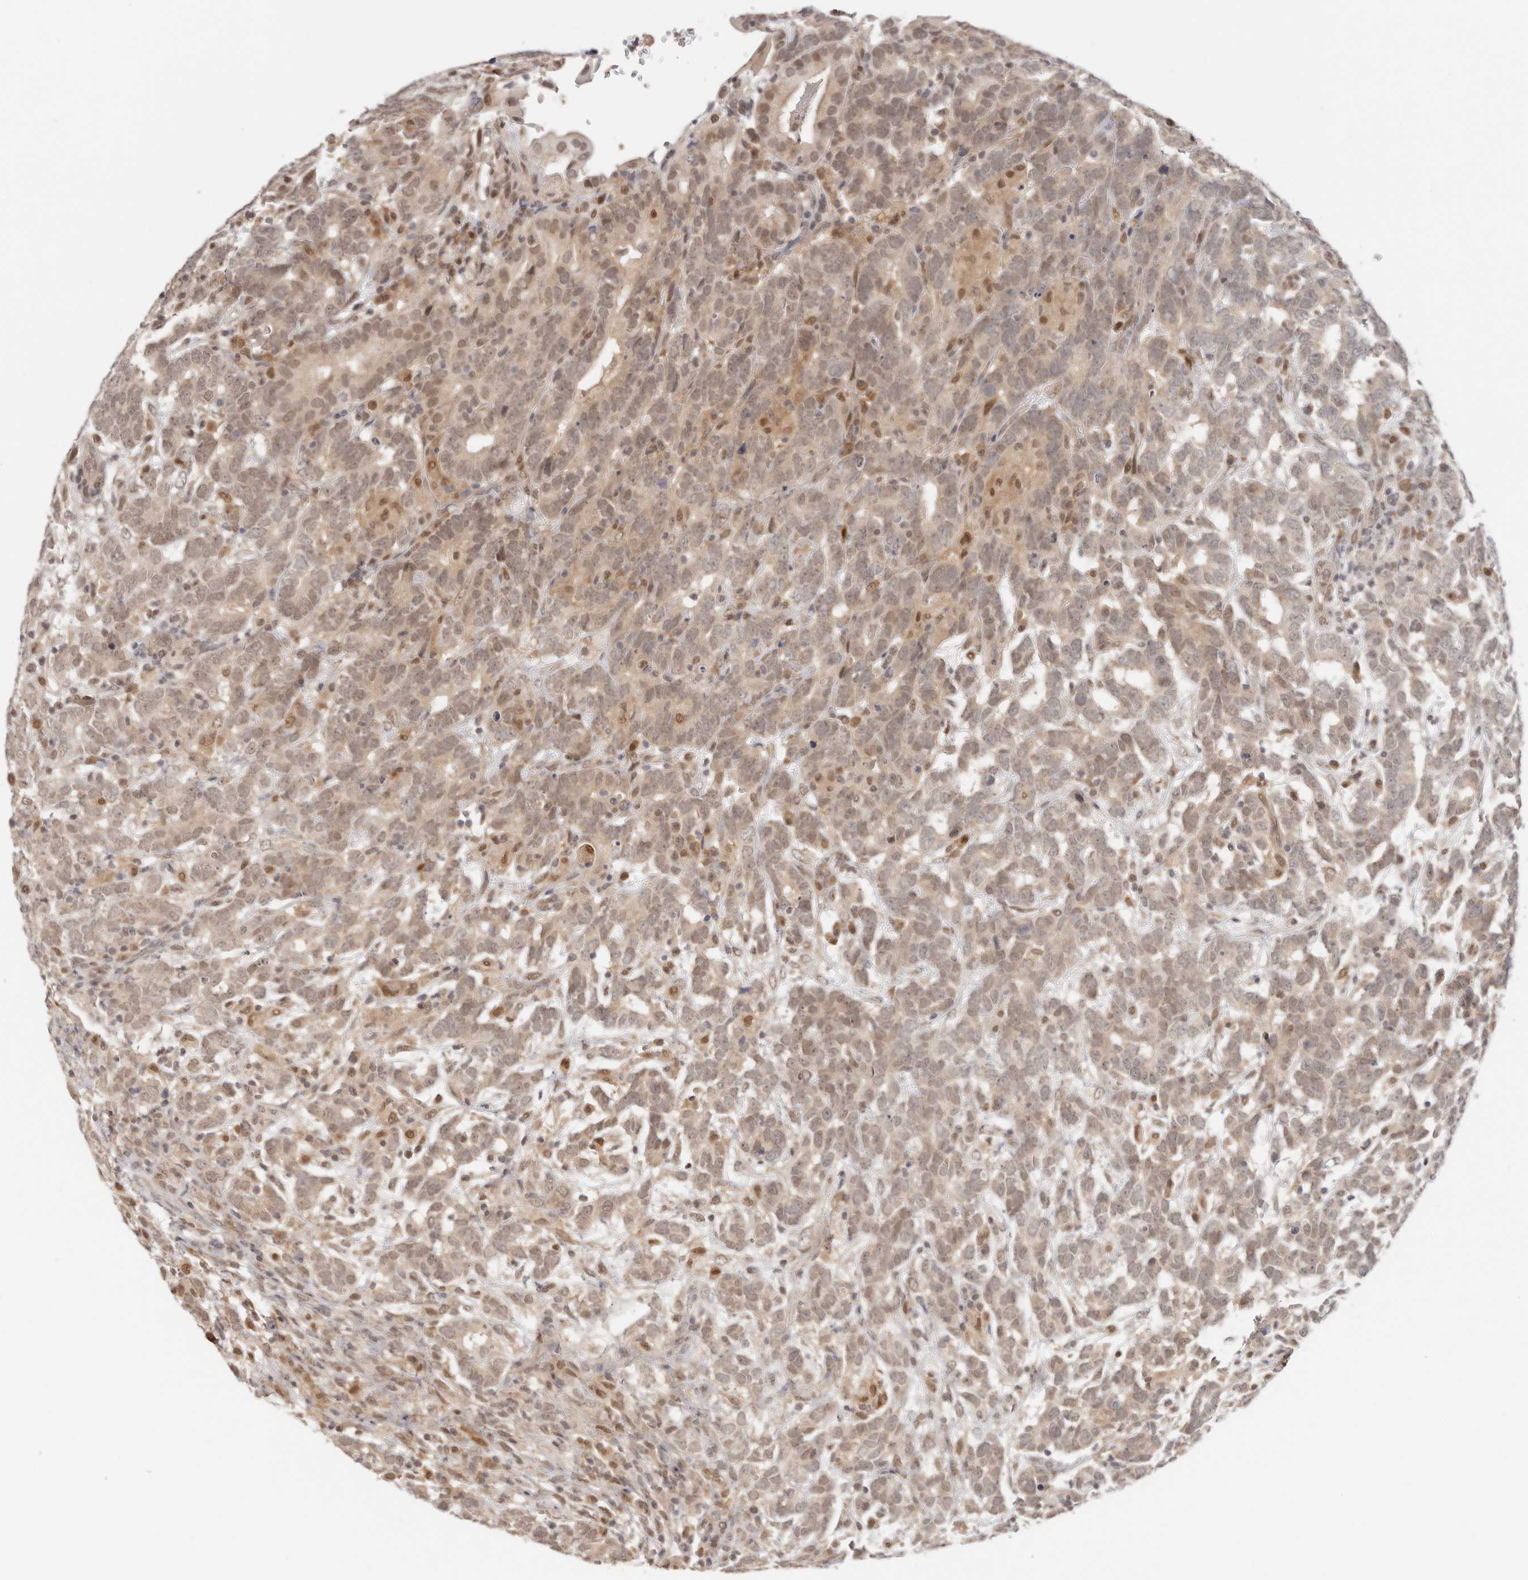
{"staining": {"intensity": "weak", "quantity": ">75%", "location": "cytoplasmic/membranous,nuclear"}, "tissue": "testis cancer", "cell_type": "Tumor cells", "image_type": "cancer", "snomed": [{"axis": "morphology", "description": "Carcinoma, Embryonal, NOS"}, {"axis": "topography", "description": "Testis"}], "caption": "Embryonal carcinoma (testis) was stained to show a protein in brown. There is low levels of weak cytoplasmic/membranous and nuclear positivity in approximately >75% of tumor cells.", "gene": "LARP7", "patient": {"sex": "male", "age": 26}}